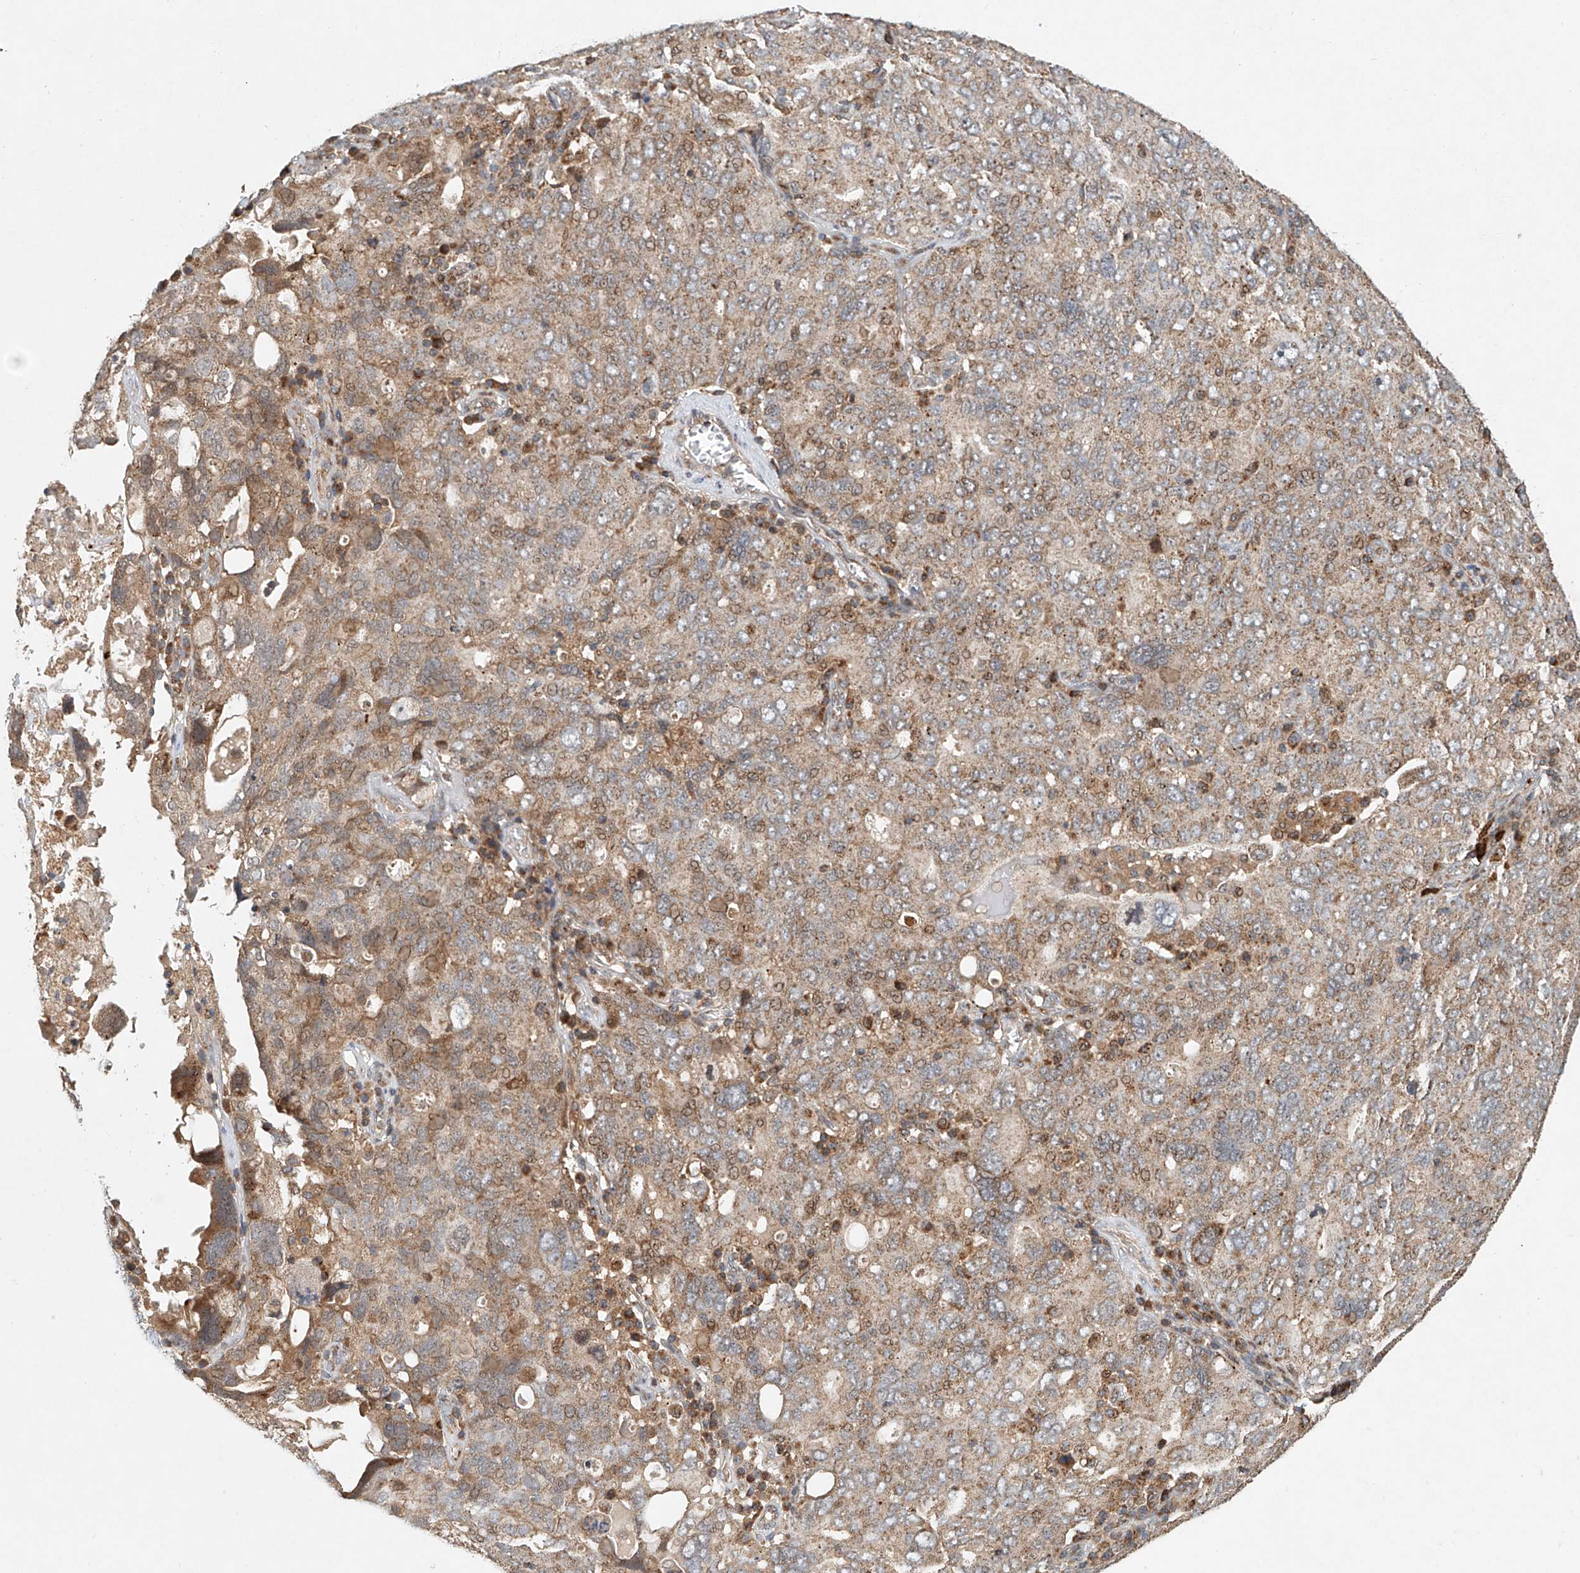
{"staining": {"intensity": "weak", "quantity": ">75%", "location": "cytoplasmic/membranous"}, "tissue": "ovarian cancer", "cell_type": "Tumor cells", "image_type": "cancer", "snomed": [{"axis": "morphology", "description": "Carcinoma, endometroid"}, {"axis": "topography", "description": "Ovary"}], "caption": "Immunohistochemistry (DAB) staining of human ovarian cancer exhibits weak cytoplasmic/membranous protein positivity in approximately >75% of tumor cells.", "gene": "DCAF11", "patient": {"sex": "female", "age": 62}}